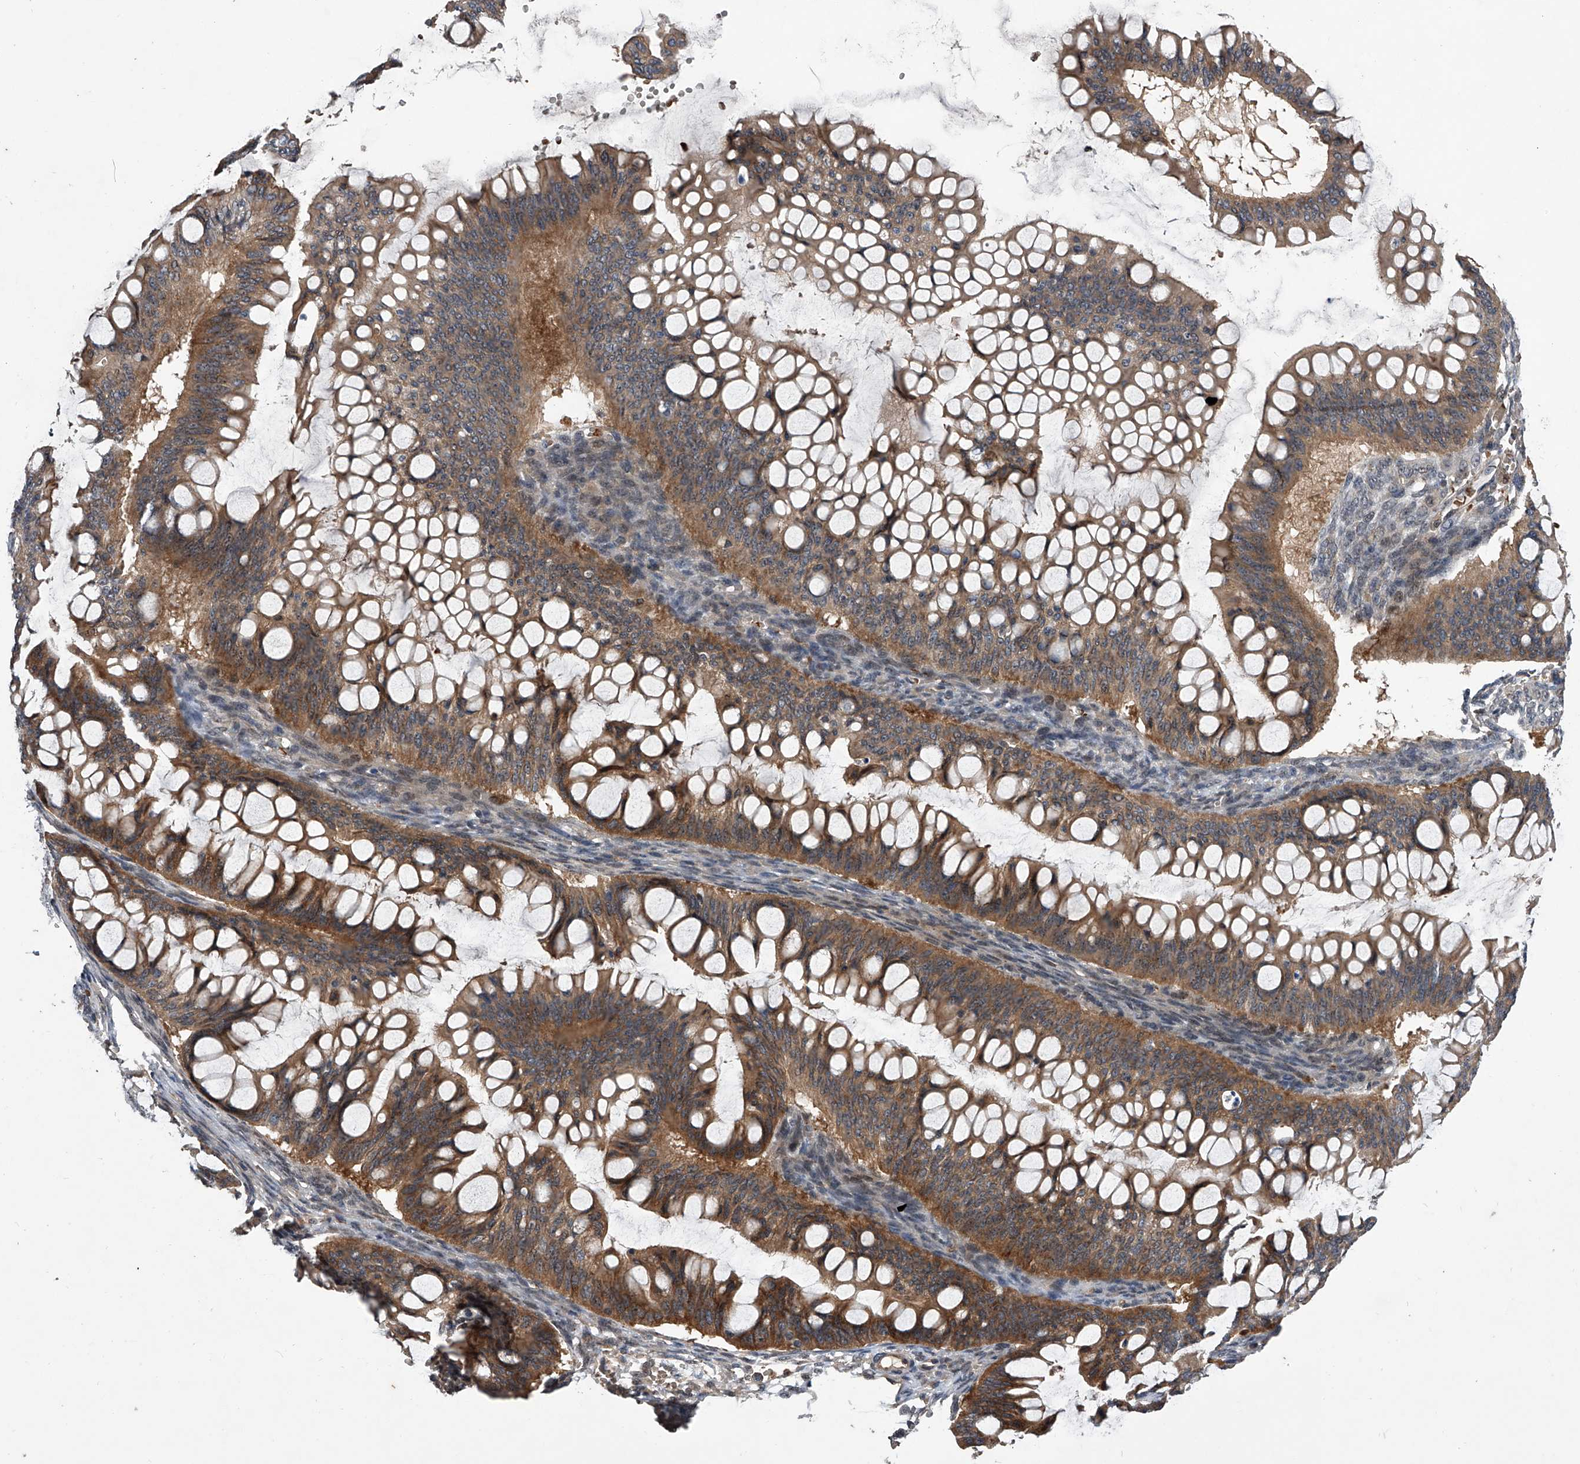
{"staining": {"intensity": "moderate", "quantity": ">75%", "location": "cytoplasmic/membranous"}, "tissue": "ovarian cancer", "cell_type": "Tumor cells", "image_type": "cancer", "snomed": [{"axis": "morphology", "description": "Cystadenocarcinoma, mucinous, NOS"}, {"axis": "topography", "description": "Ovary"}], "caption": "Protein staining of mucinous cystadenocarcinoma (ovarian) tissue shows moderate cytoplasmic/membranous staining in approximately >75% of tumor cells.", "gene": "ZNF30", "patient": {"sex": "female", "age": 73}}